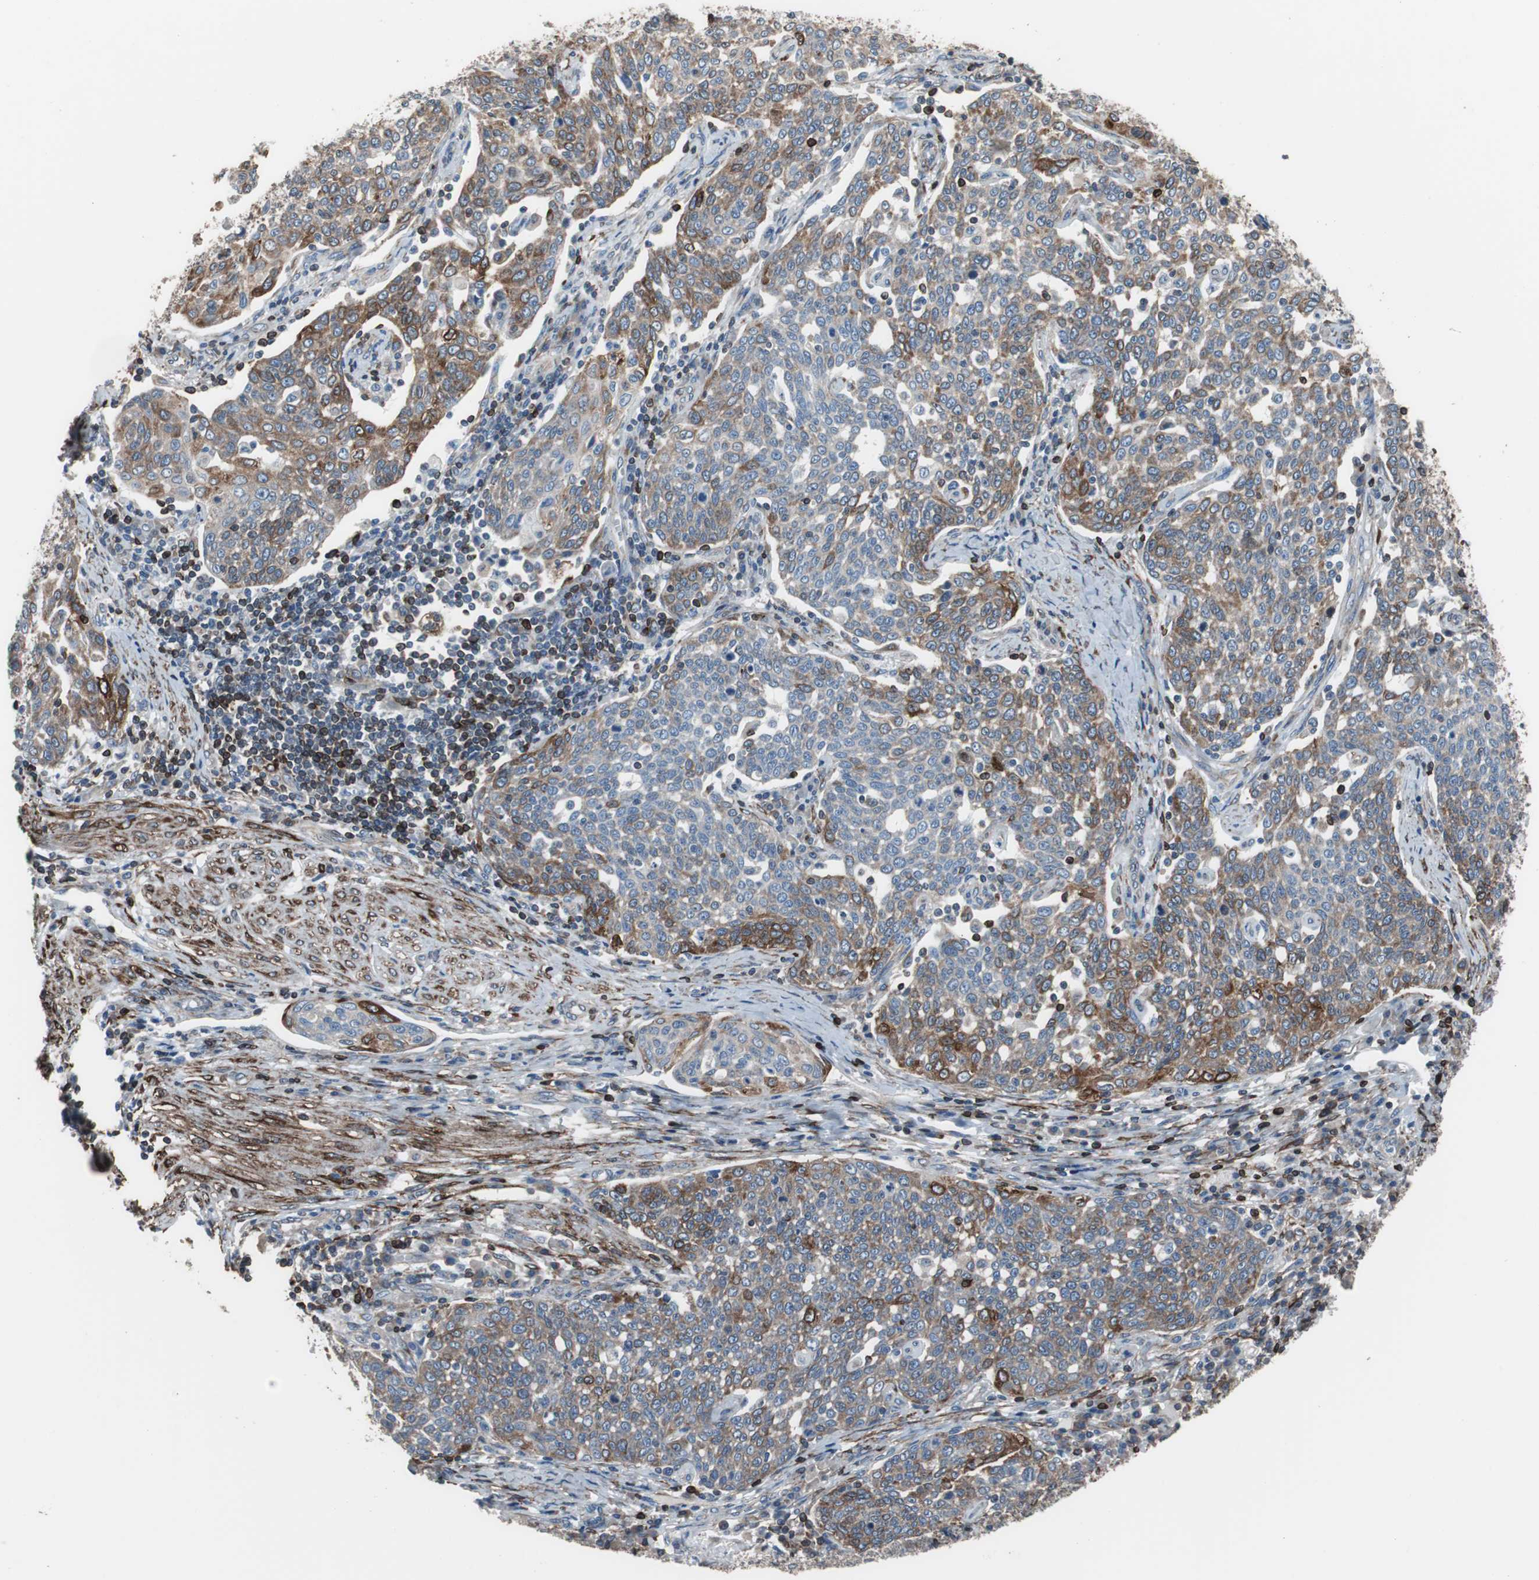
{"staining": {"intensity": "moderate", "quantity": "25%-75%", "location": "cytoplasmic/membranous"}, "tissue": "cervical cancer", "cell_type": "Tumor cells", "image_type": "cancer", "snomed": [{"axis": "morphology", "description": "Squamous cell carcinoma, NOS"}, {"axis": "topography", "description": "Cervix"}], "caption": "Immunohistochemical staining of squamous cell carcinoma (cervical) displays medium levels of moderate cytoplasmic/membranous protein staining in approximately 25%-75% of tumor cells. (DAB (3,3'-diaminobenzidine) IHC, brown staining for protein, blue staining for nuclei).", "gene": "PBXIP1", "patient": {"sex": "female", "age": 34}}